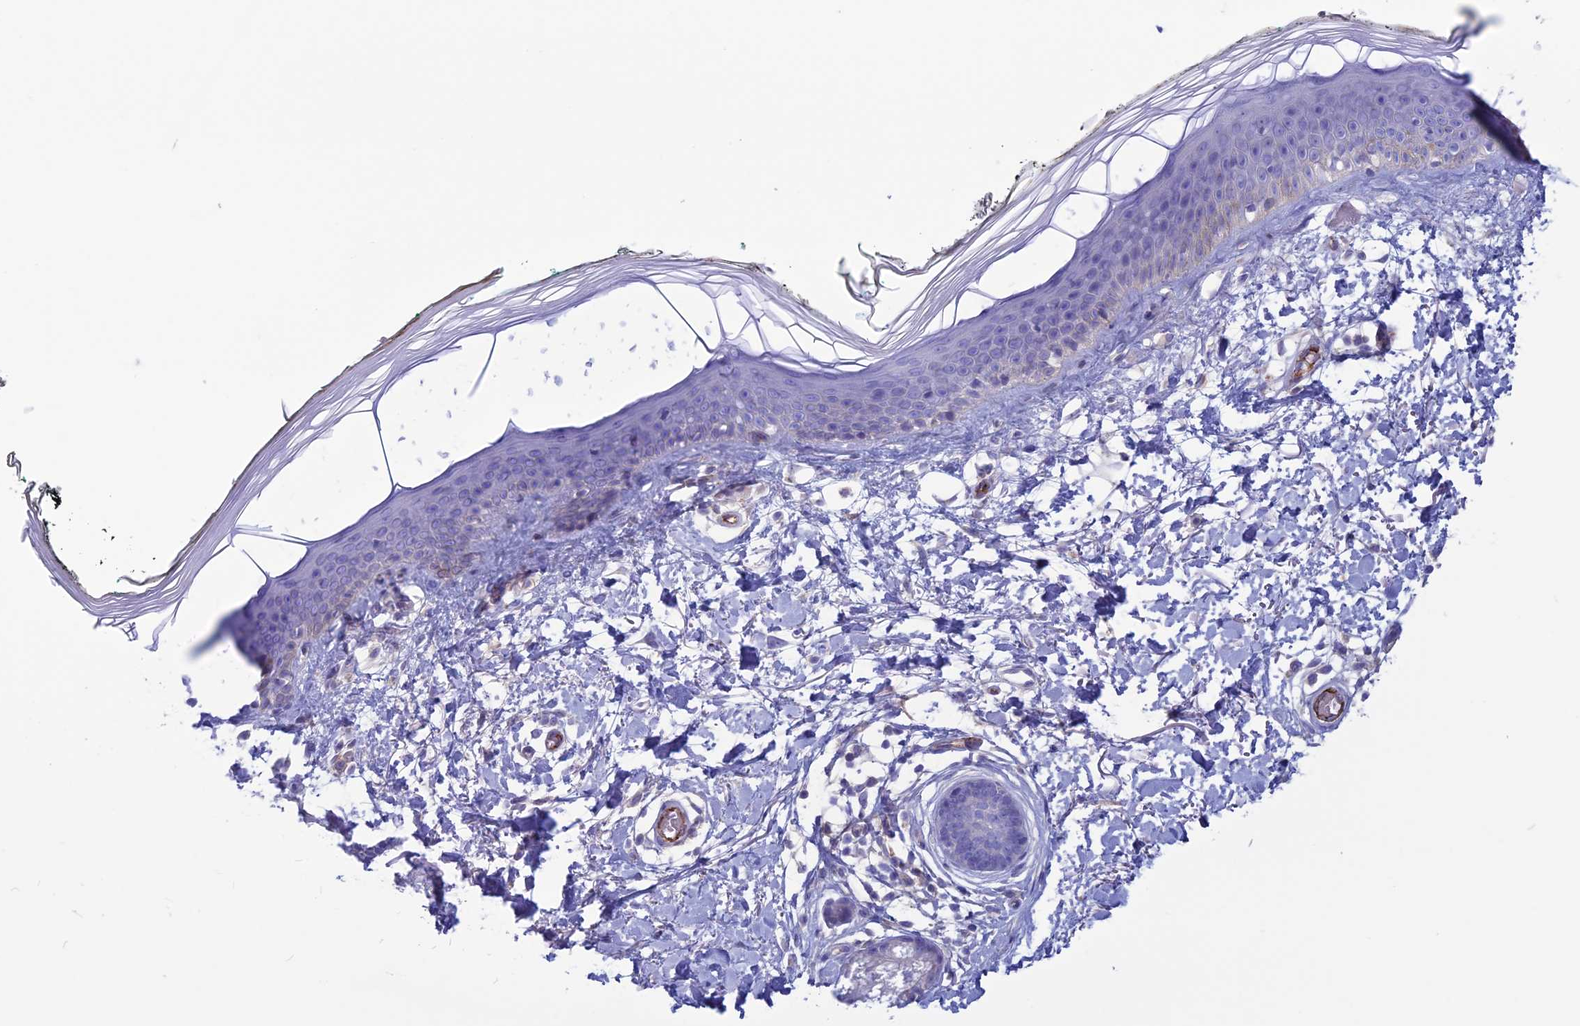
{"staining": {"intensity": "negative", "quantity": "none", "location": "none"}, "tissue": "skin", "cell_type": "Fibroblasts", "image_type": "normal", "snomed": [{"axis": "morphology", "description": "Normal tissue, NOS"}, {"axis": "topography", "description": "Skin"}], "caption": "IHC photomicrograph of benign skin: skin stained with DAB (3,3'-diaminobenzidine) demonstrates no significant protein staining in fibroblasts.", "gene": "CDC42EP5", "patient": {"sex": "male", "age": 62}}